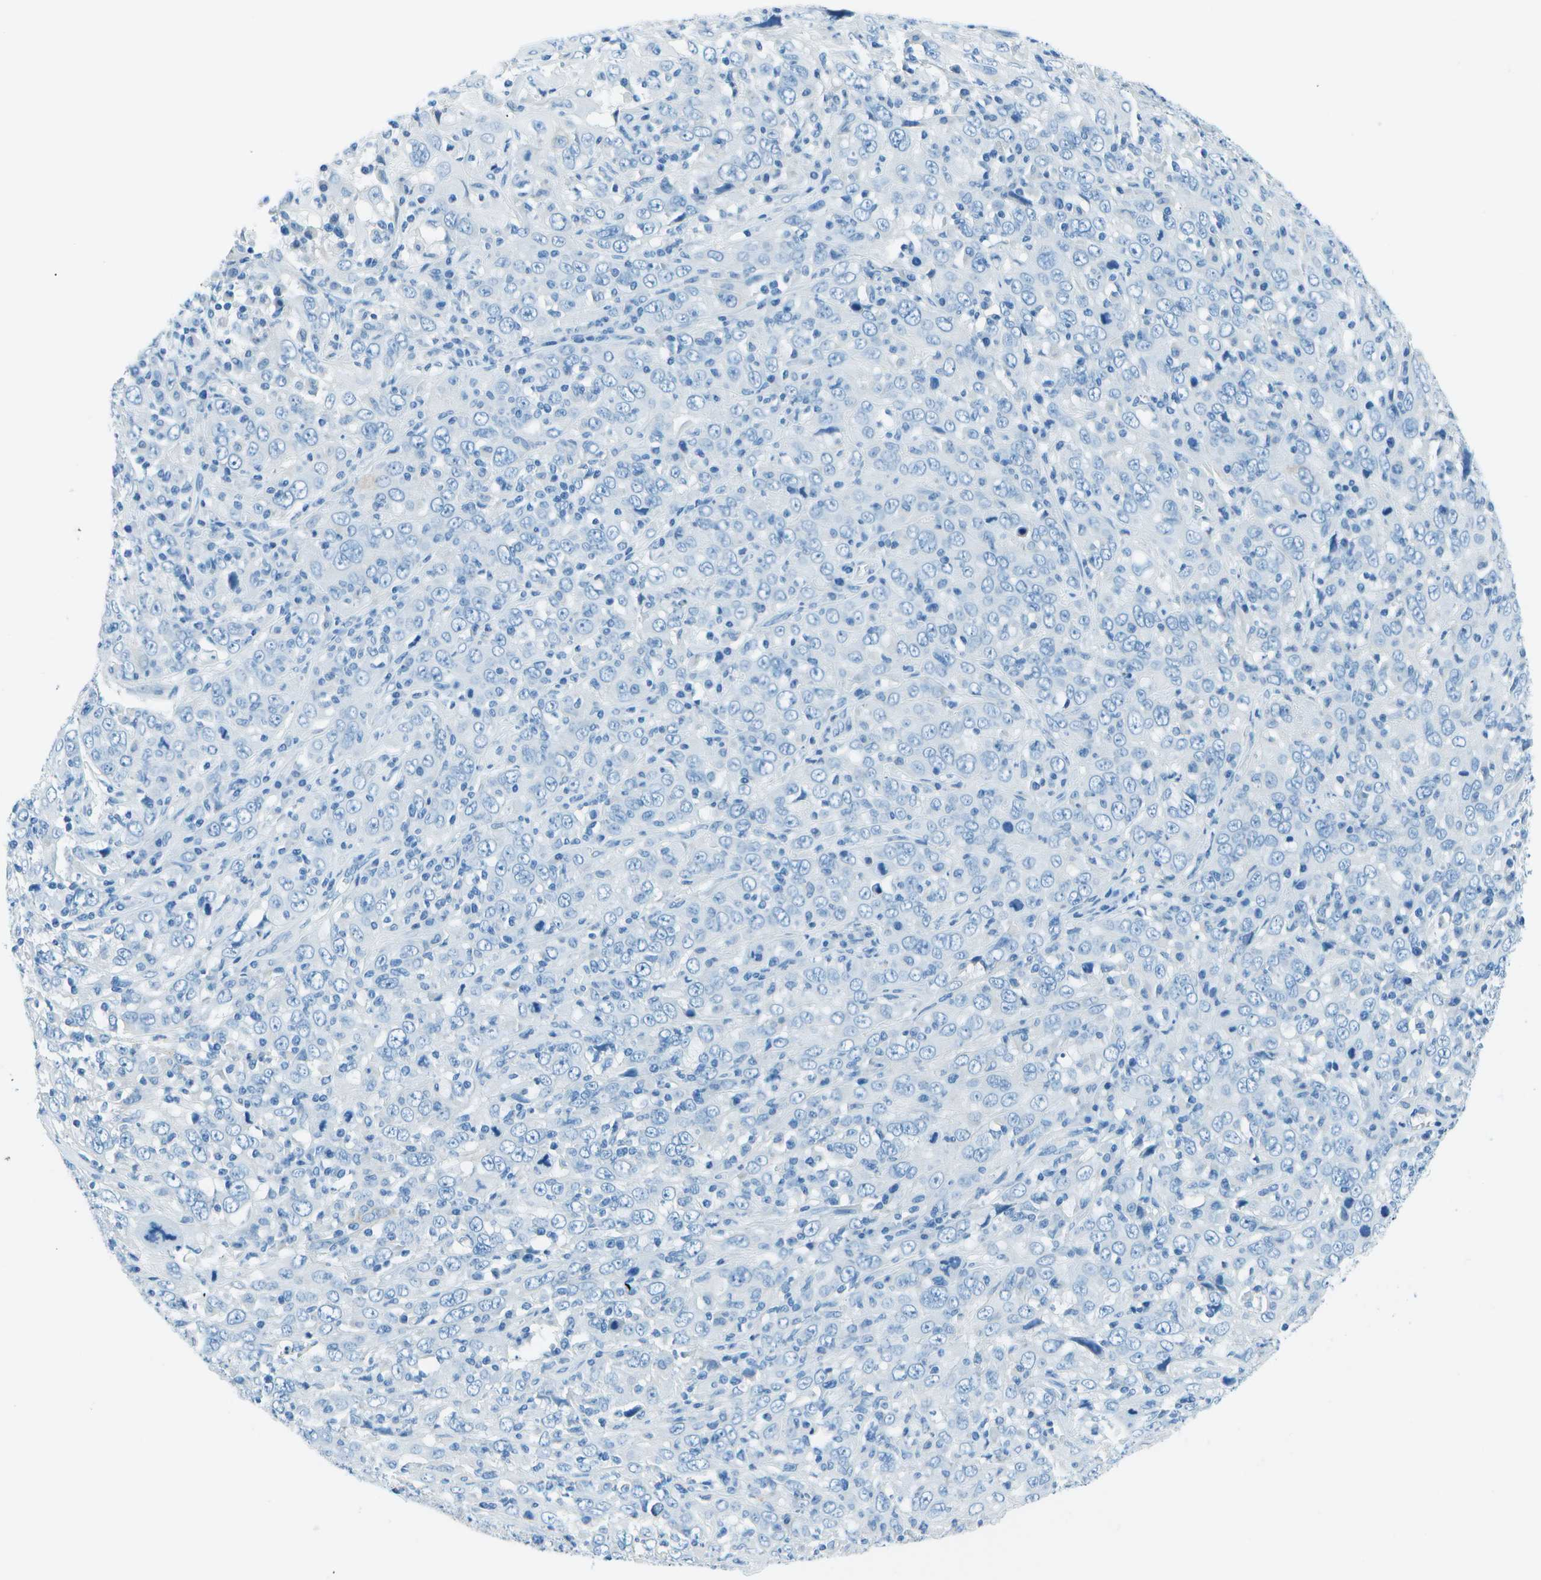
{"staining": {"intensity": "negative", "quantity": "none", "location": "none"}, "tissue": "cervical cancer", "cell_type": "Tumor cells", "image_type": "cancer", "snomed": [{"axis": "morphology", "description": "Squamous cell carcinoma, NOS"}, {"axis": "topography", "description": "Cervix"}], "caption": "There is no significant staining in tumor cells of squamous cell carcinoma (cervical).", "gene": "SLC16A10", "patient": {"sex": "female", "age": 46}}